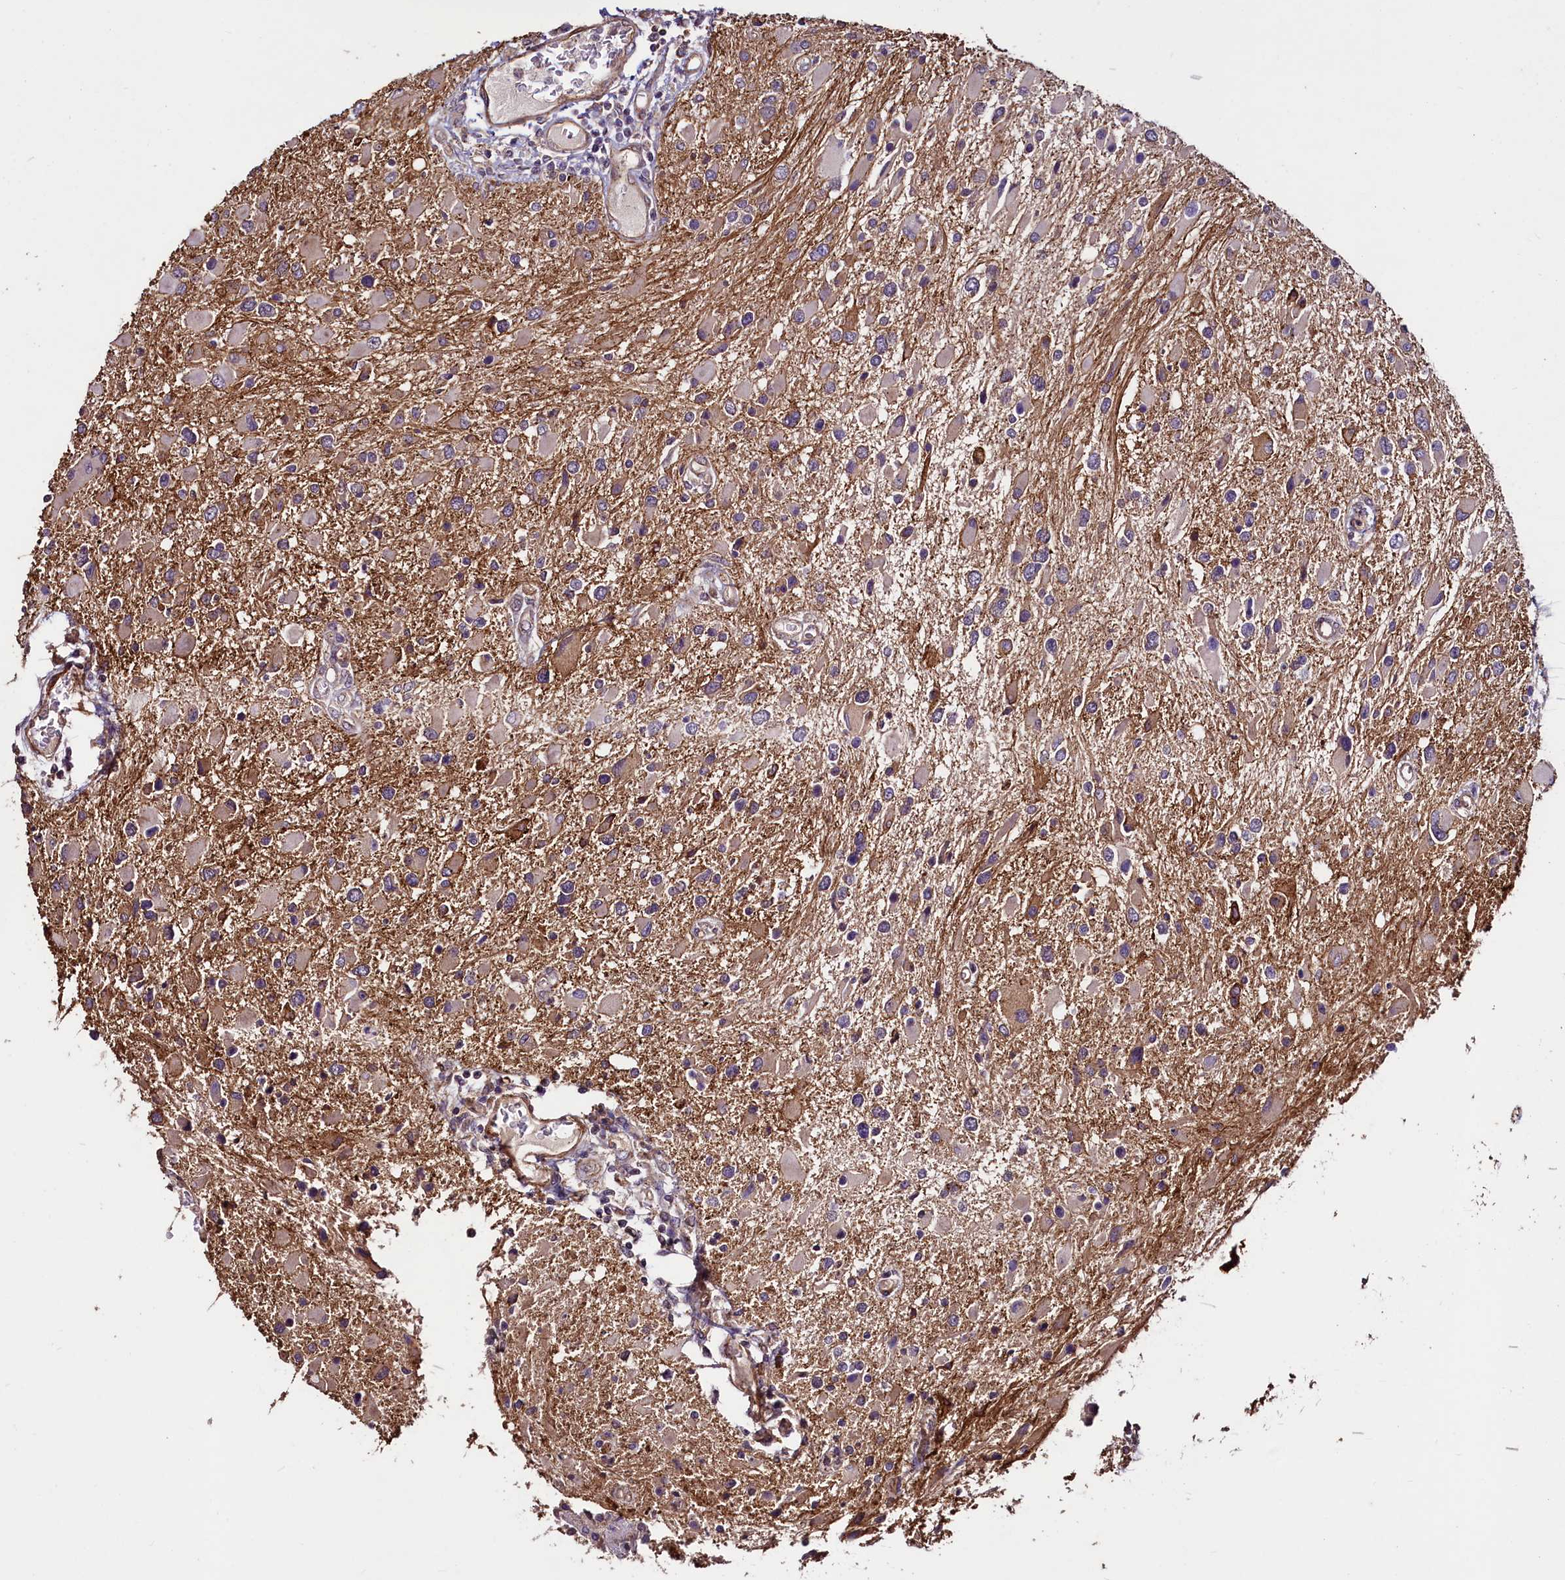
{"staining": {"intensity": "negative", "quantity": "none", "location": "none"}, "tissue": "glioma", "cell_type": "Tumor cells", "image_type": "cancer", "snomed": [{"axis": "morphology", "description": "Glioma, malignant, High grade"}, {"axis": "topography", "description": "Brain"}], "caption": "A micrograph of glioma stained for a protein displays no brown staining in tumor cells. Brightfield microscopy of immunohistochemistry stained with DAB (brown) and hematoxylin (blue), captured at high magnification.", "gene": "PALM", "patient": {"sex": "male", "age": 53}}